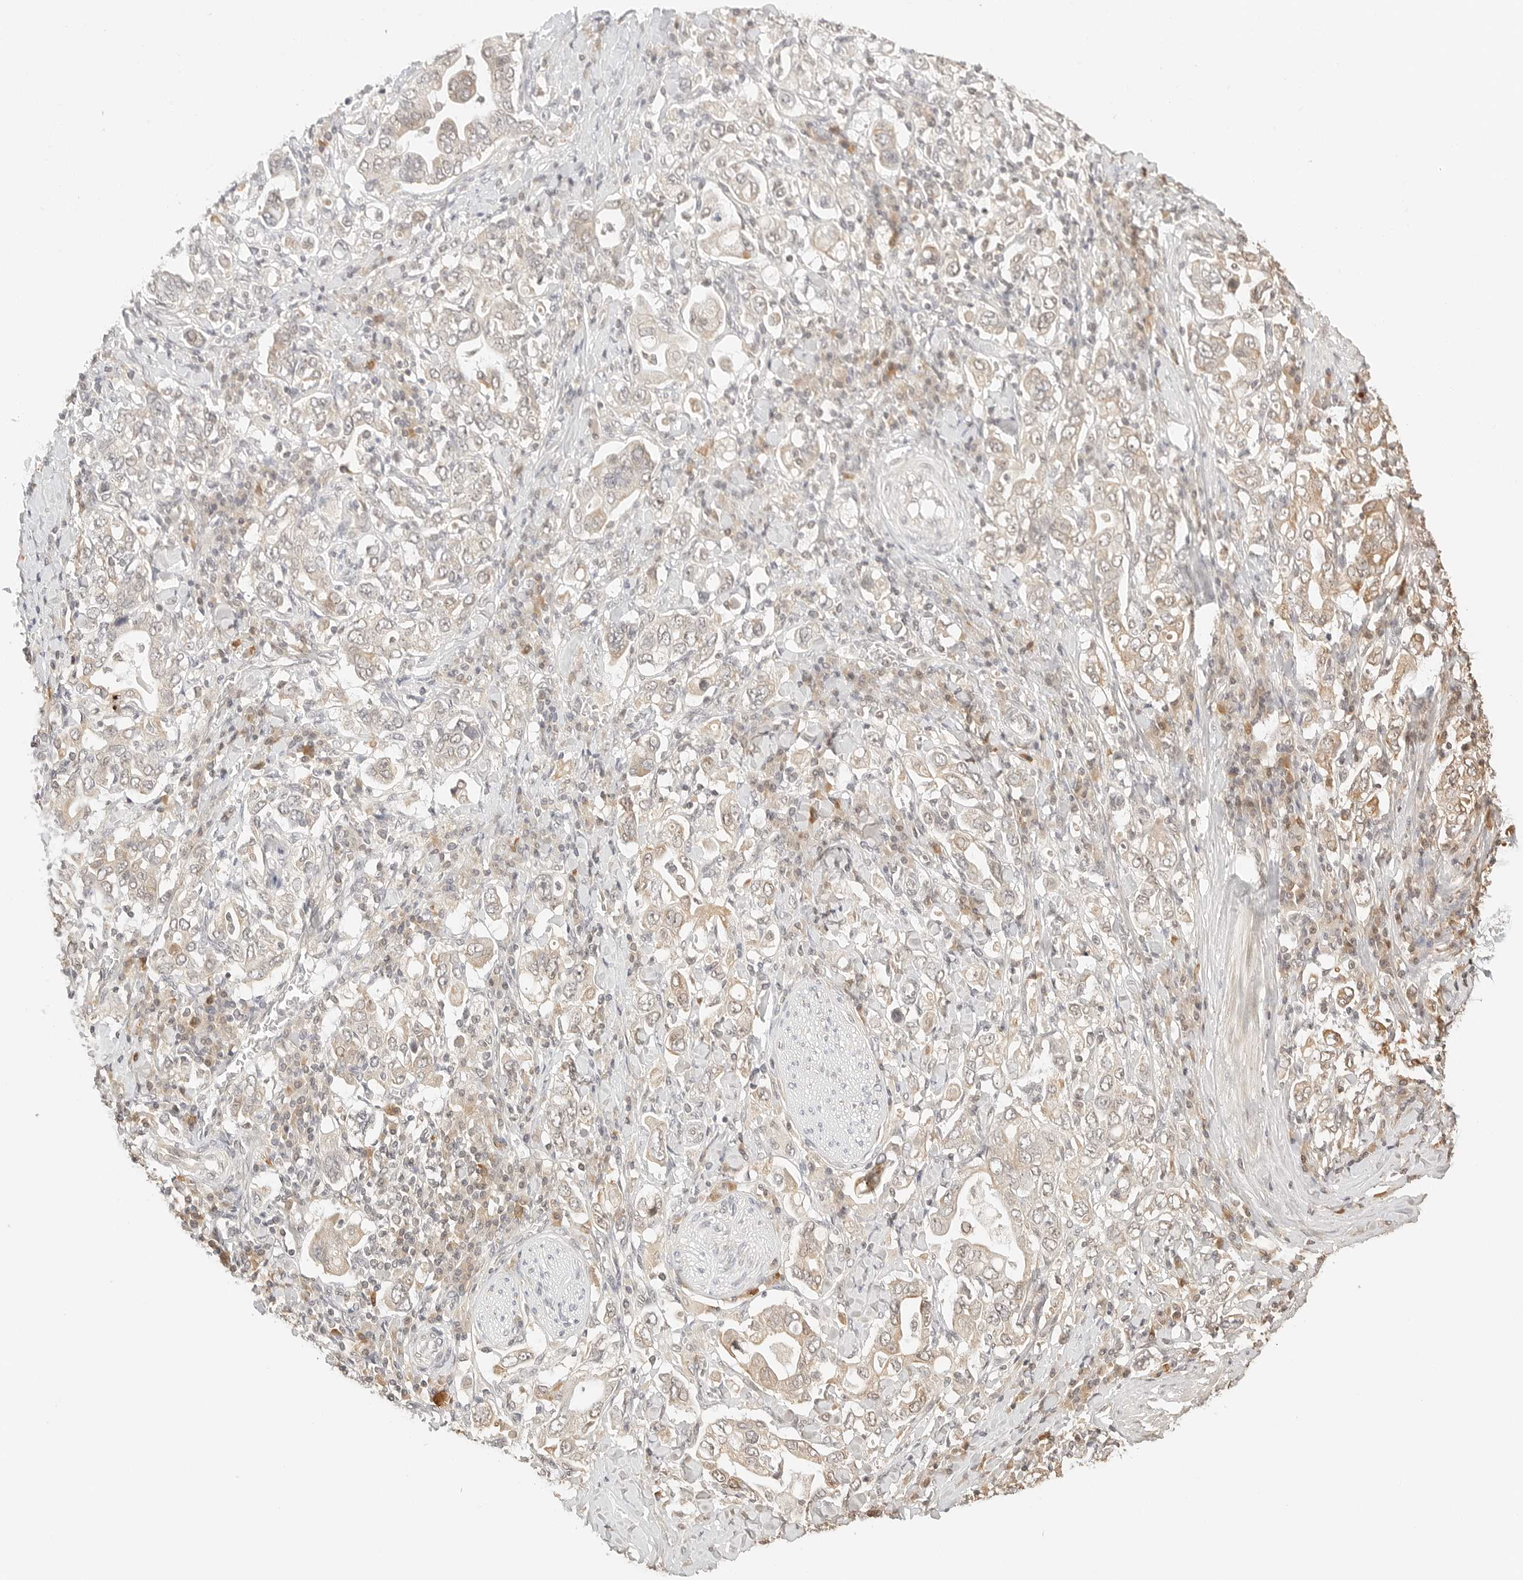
{"staining": {"intensity": "moderate", "quantity": "<25%", "location": "cytoplasmic/membranous"}, "tissue": "stomach cancer", "cell_type": "Tumor cells", "image_type": "cancer", "snomed": [{"axis": "morphology", "description": "Adenocarcinoma, NOS"}, {"axis": "topography", "description": "Stomach, upper"}], "caption": "Adenocarcinoma (stomach) was stained to show a protein in brown. There is low levels of moderate cytoplasmic/membranous expression in approximately <25% of tumor cells.", "gene": "SEPTIN4", "patient": {"sex": "male", "age": 62}}